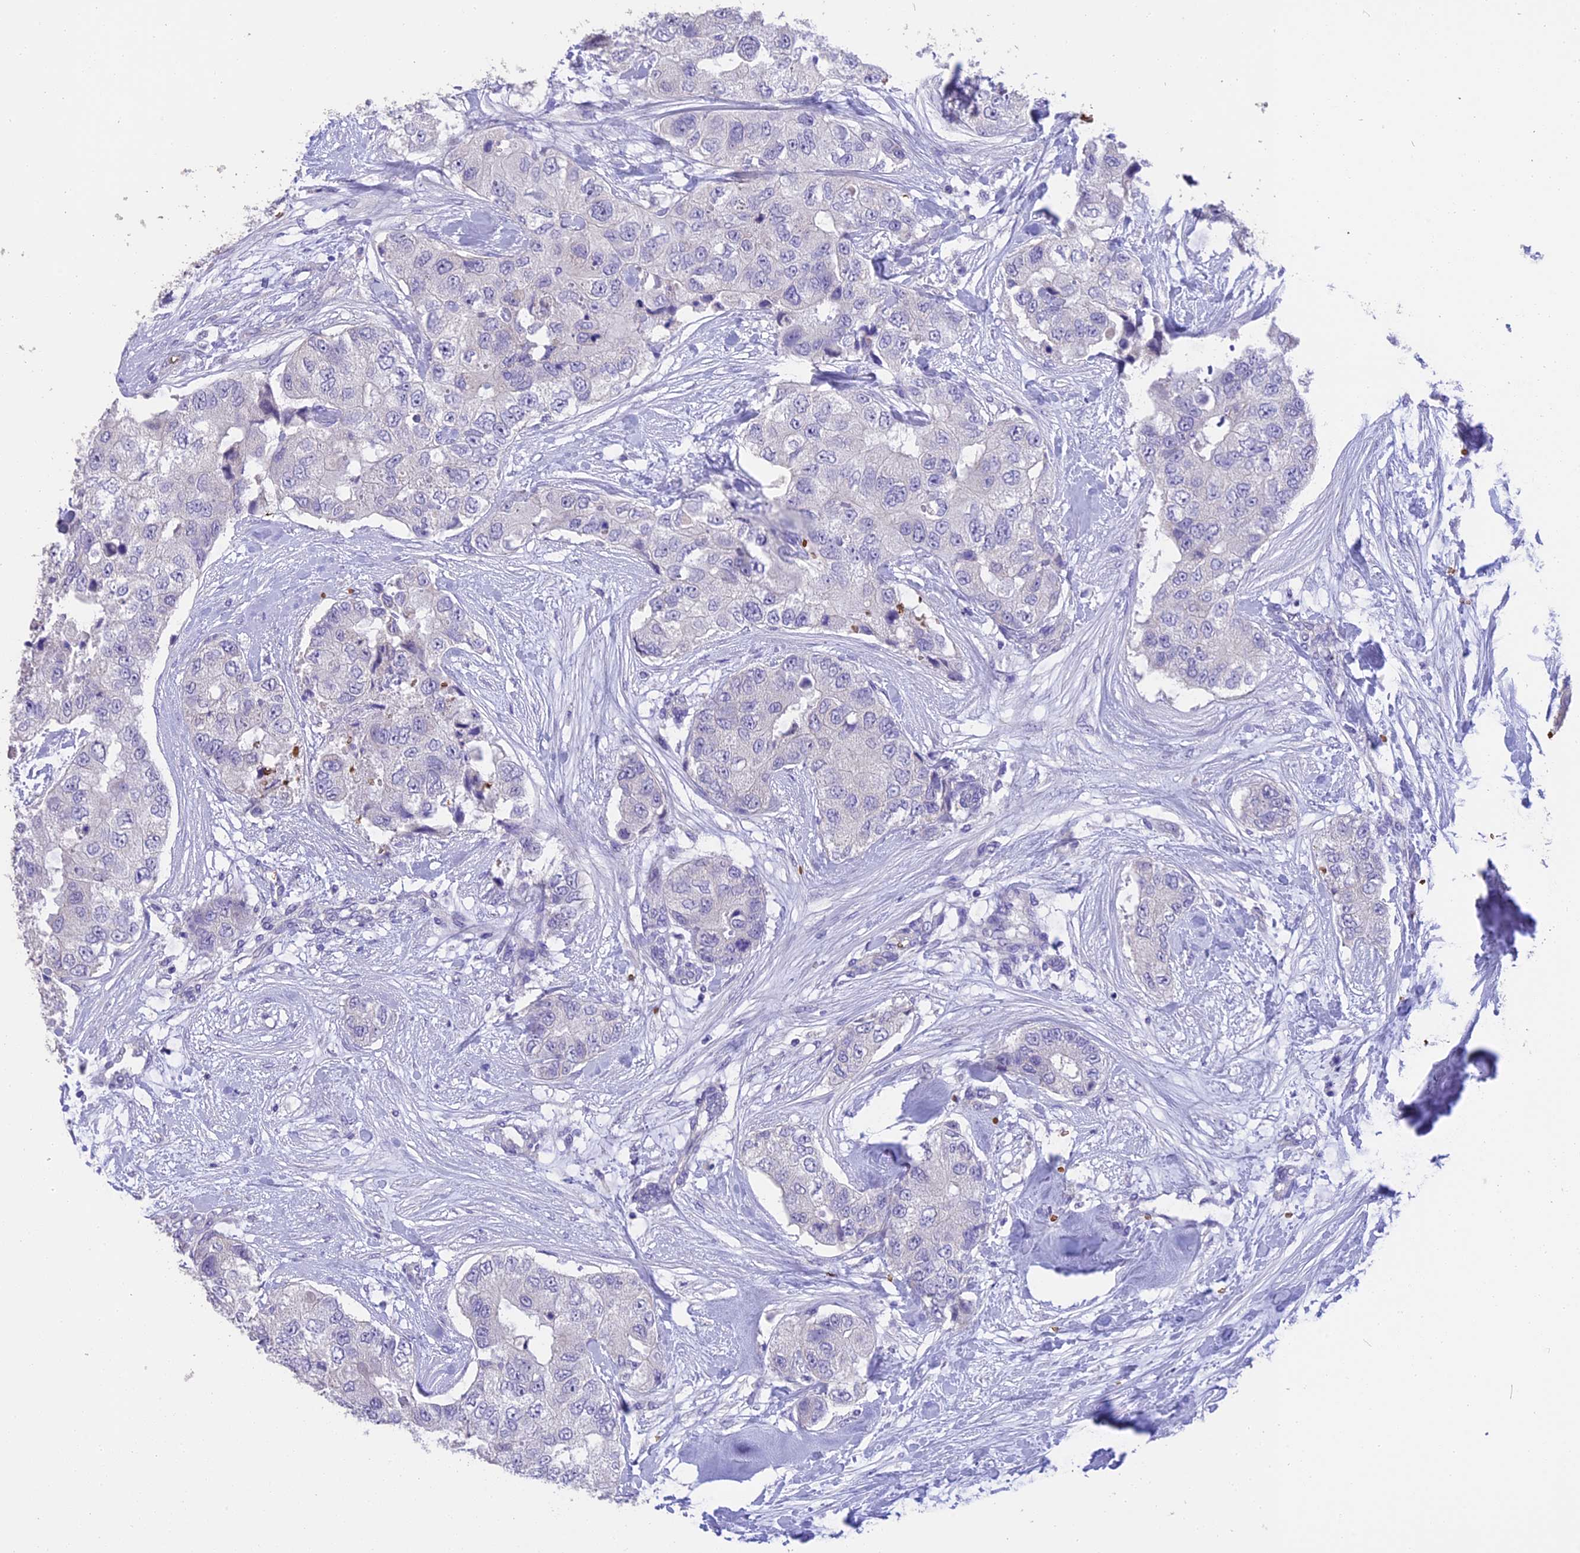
{"staining": {"intensity": "negative", "quantity": "none", "location": "none"}, "tissue": "breast cancer", "cell_type": "Tumor cells", "image_type": "cancer", "snomed": [{"axis": "morphology", "description": "Duct carcinoma"}, {"axis": "topography", "description": "Breast"}], "caption": "DAB immunohistochemical staining of human breast infiltrating ductal carcinoma exhibits no significant staining in tumor cells.", "gene": "TNNC2", "patient": {"sex": "female", "age": 62}}